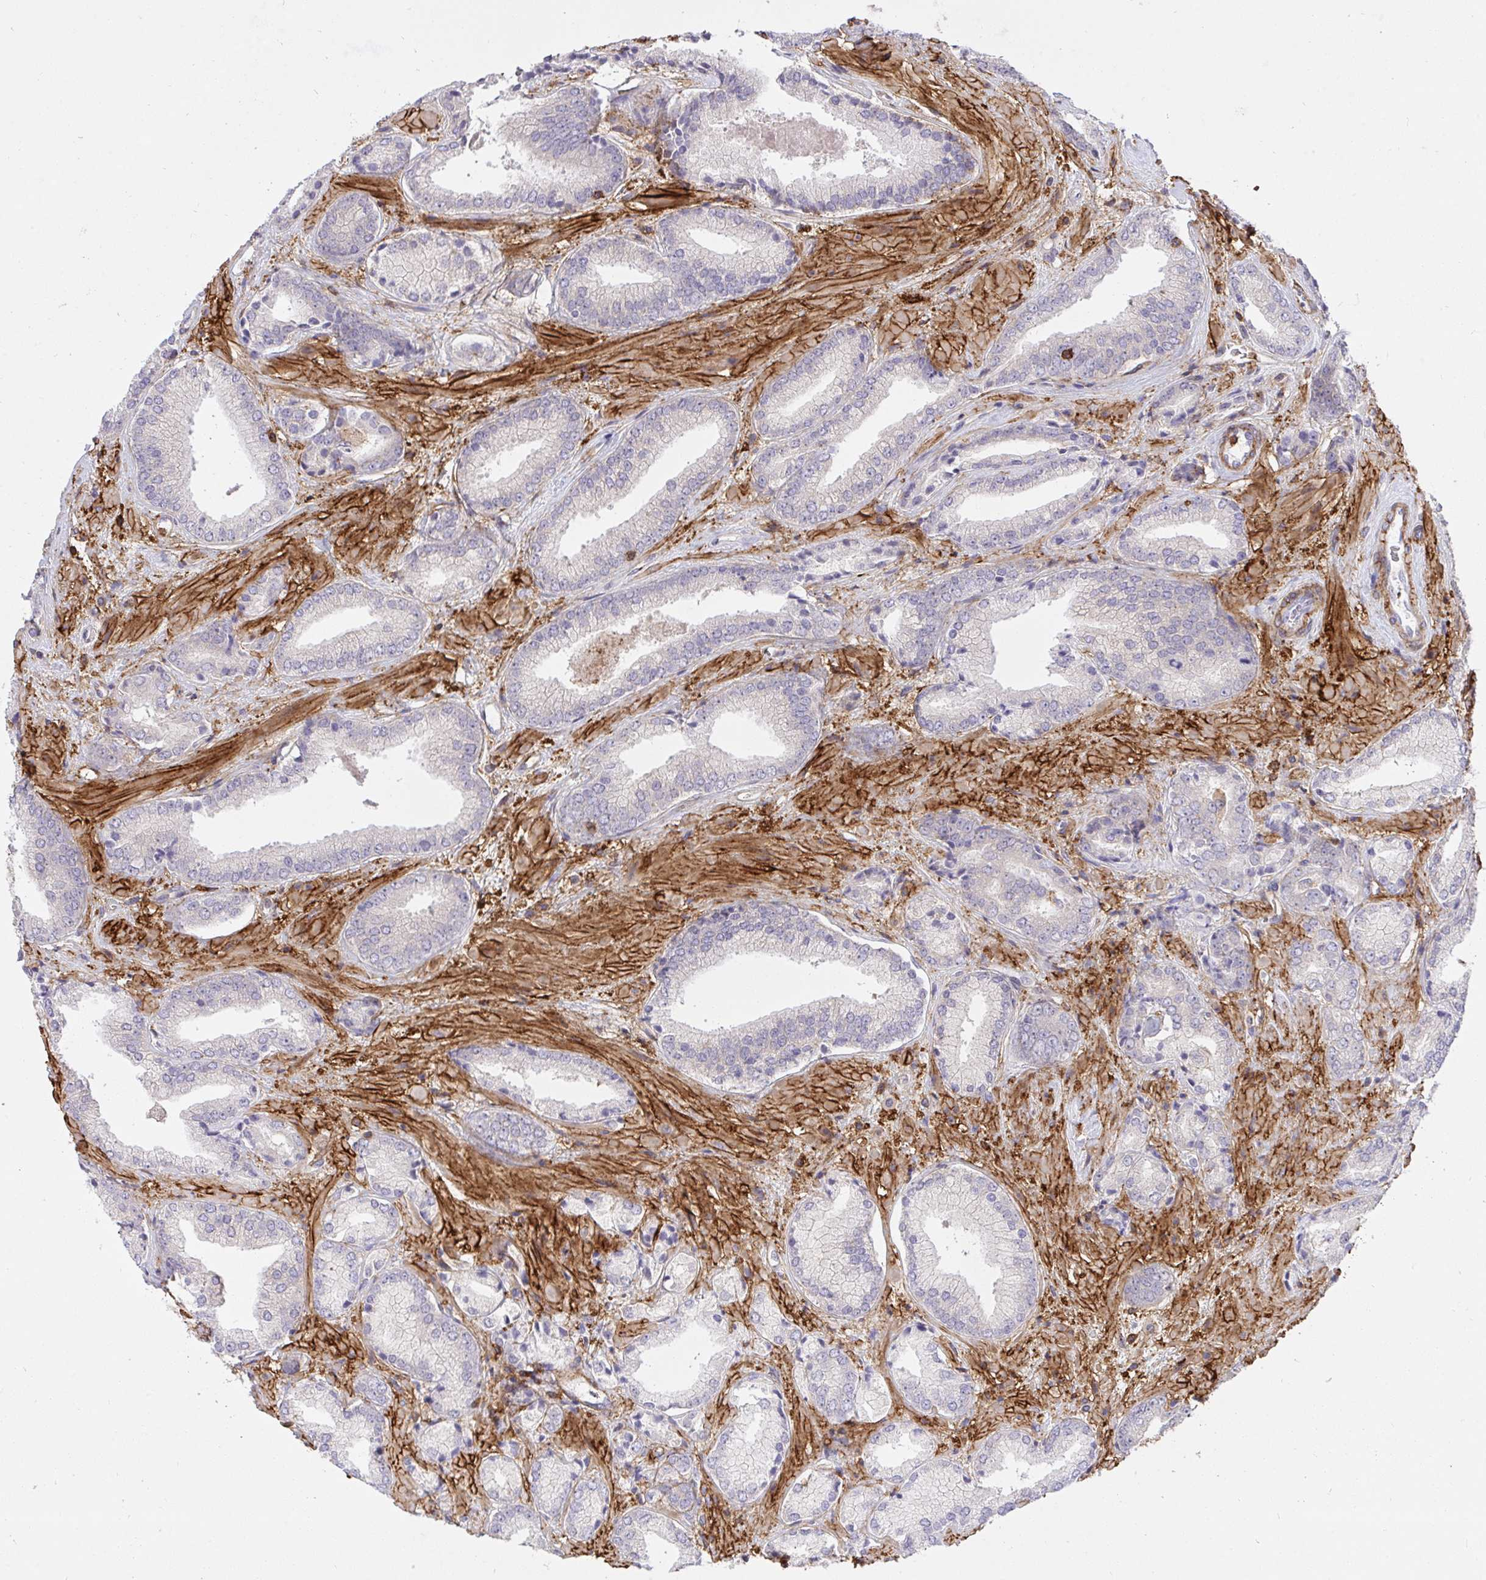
{"staining": {"intensity": "negative", "quantity": "none", "location": "none"}, "tissue": "prostate cancer", "cell_type": "Tumor cells", "image_type": "cancer", "snomed": [{"axis": "morphology", "description": "Adenocarcinoma, High grade"}, {"axis": "topography", "description": "Prostate"}], "caption": "Protein analysis of high-grade adenocarcinoma (prostate) reveals no significant staining in tumor cells.", "gene": "ERI1", "patient": {"sex": "male", "age": 56}}